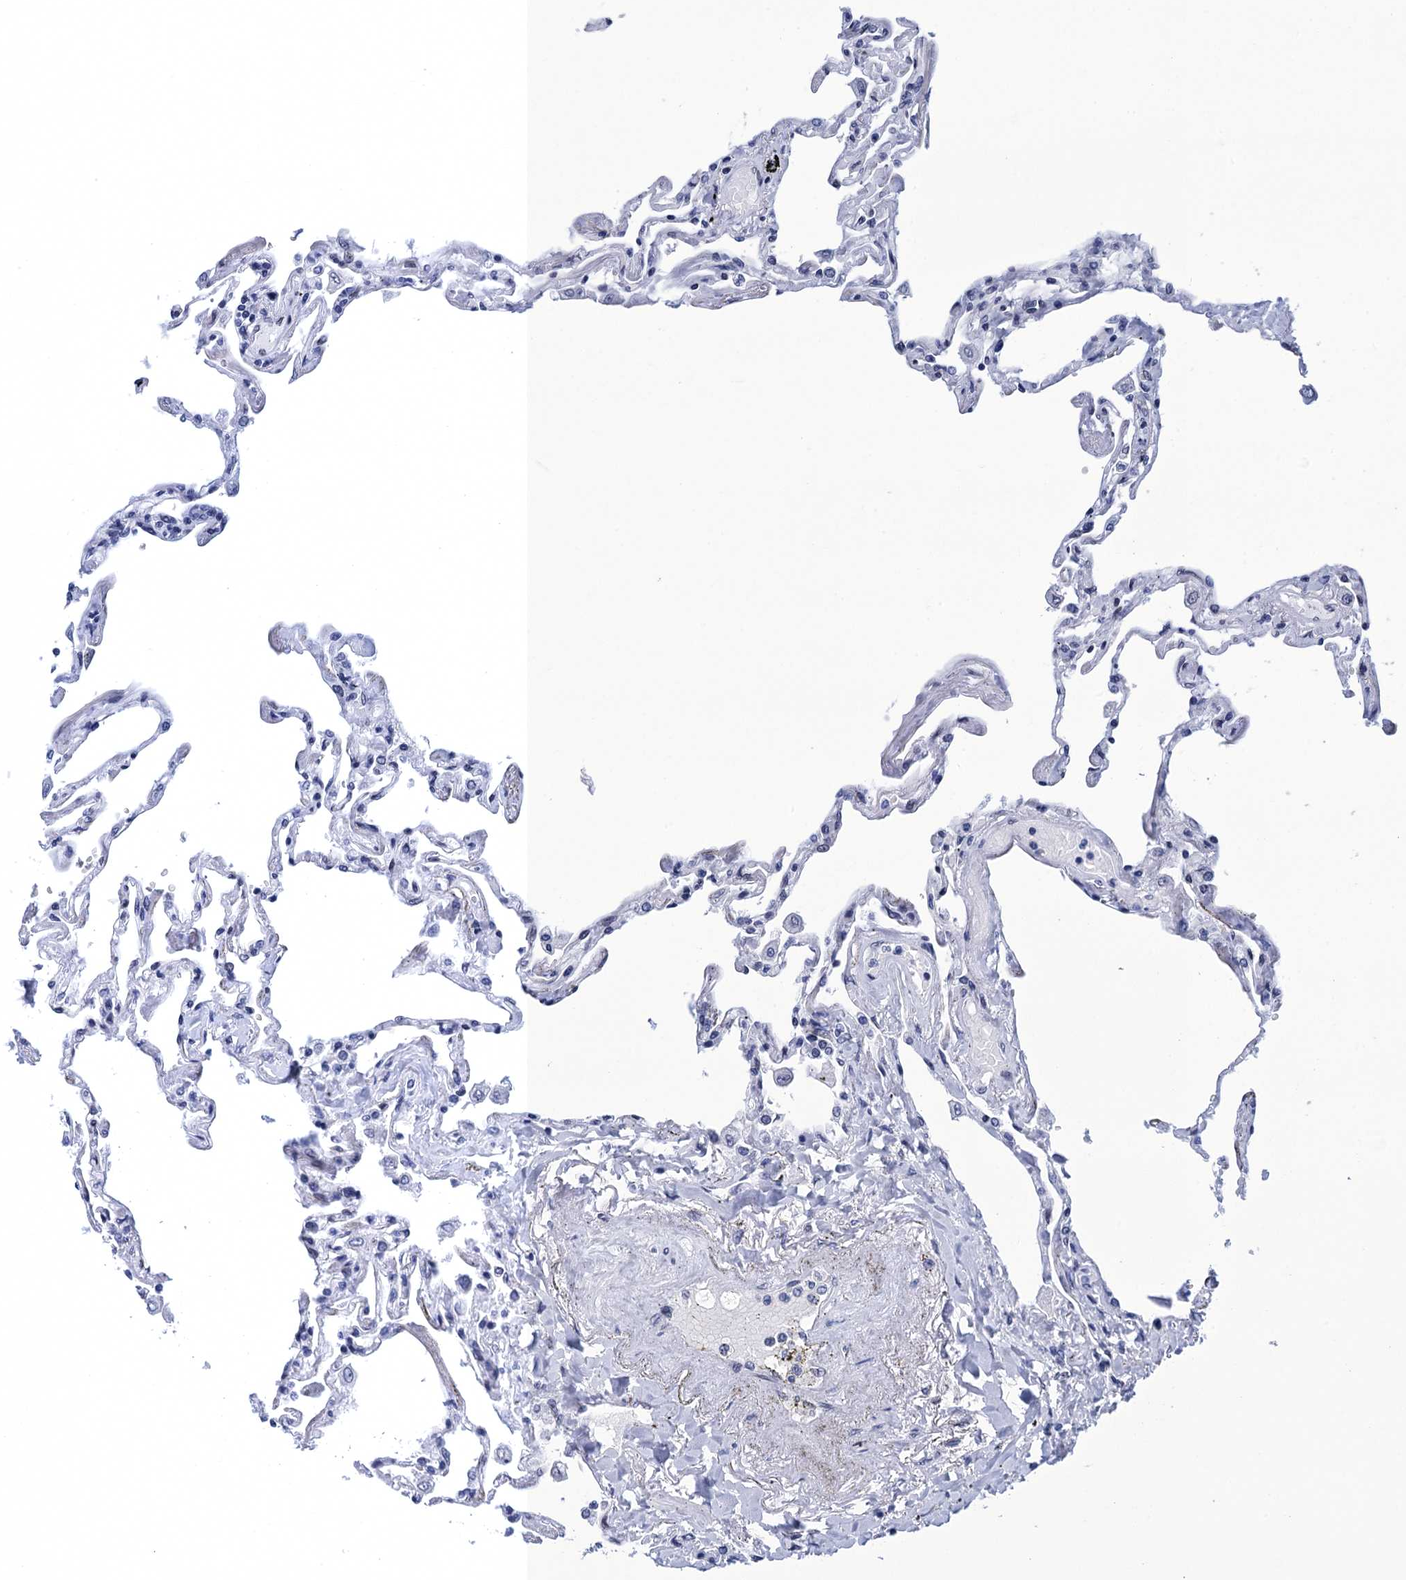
{"staining": {"intensity": "negative", "quantity": "none", "location": "none"}, "tissue": "lung", "cell_type": "Alveolar cells", "image_type": "normal", "snomed": [{"axis": "morphology", "description": "Normal tissue, NOS"}, {"axis": "topography", "description": "Lung"}], "caption": "IHC of benign human lung shows no staining in alveolar cells. Brightfield microscopy of IHC stained with DAB (brown) and hematoxylin (blue), captured at high magnification.", "gene": "METTL25", "patient": {"sex": "female", "age": 67}}